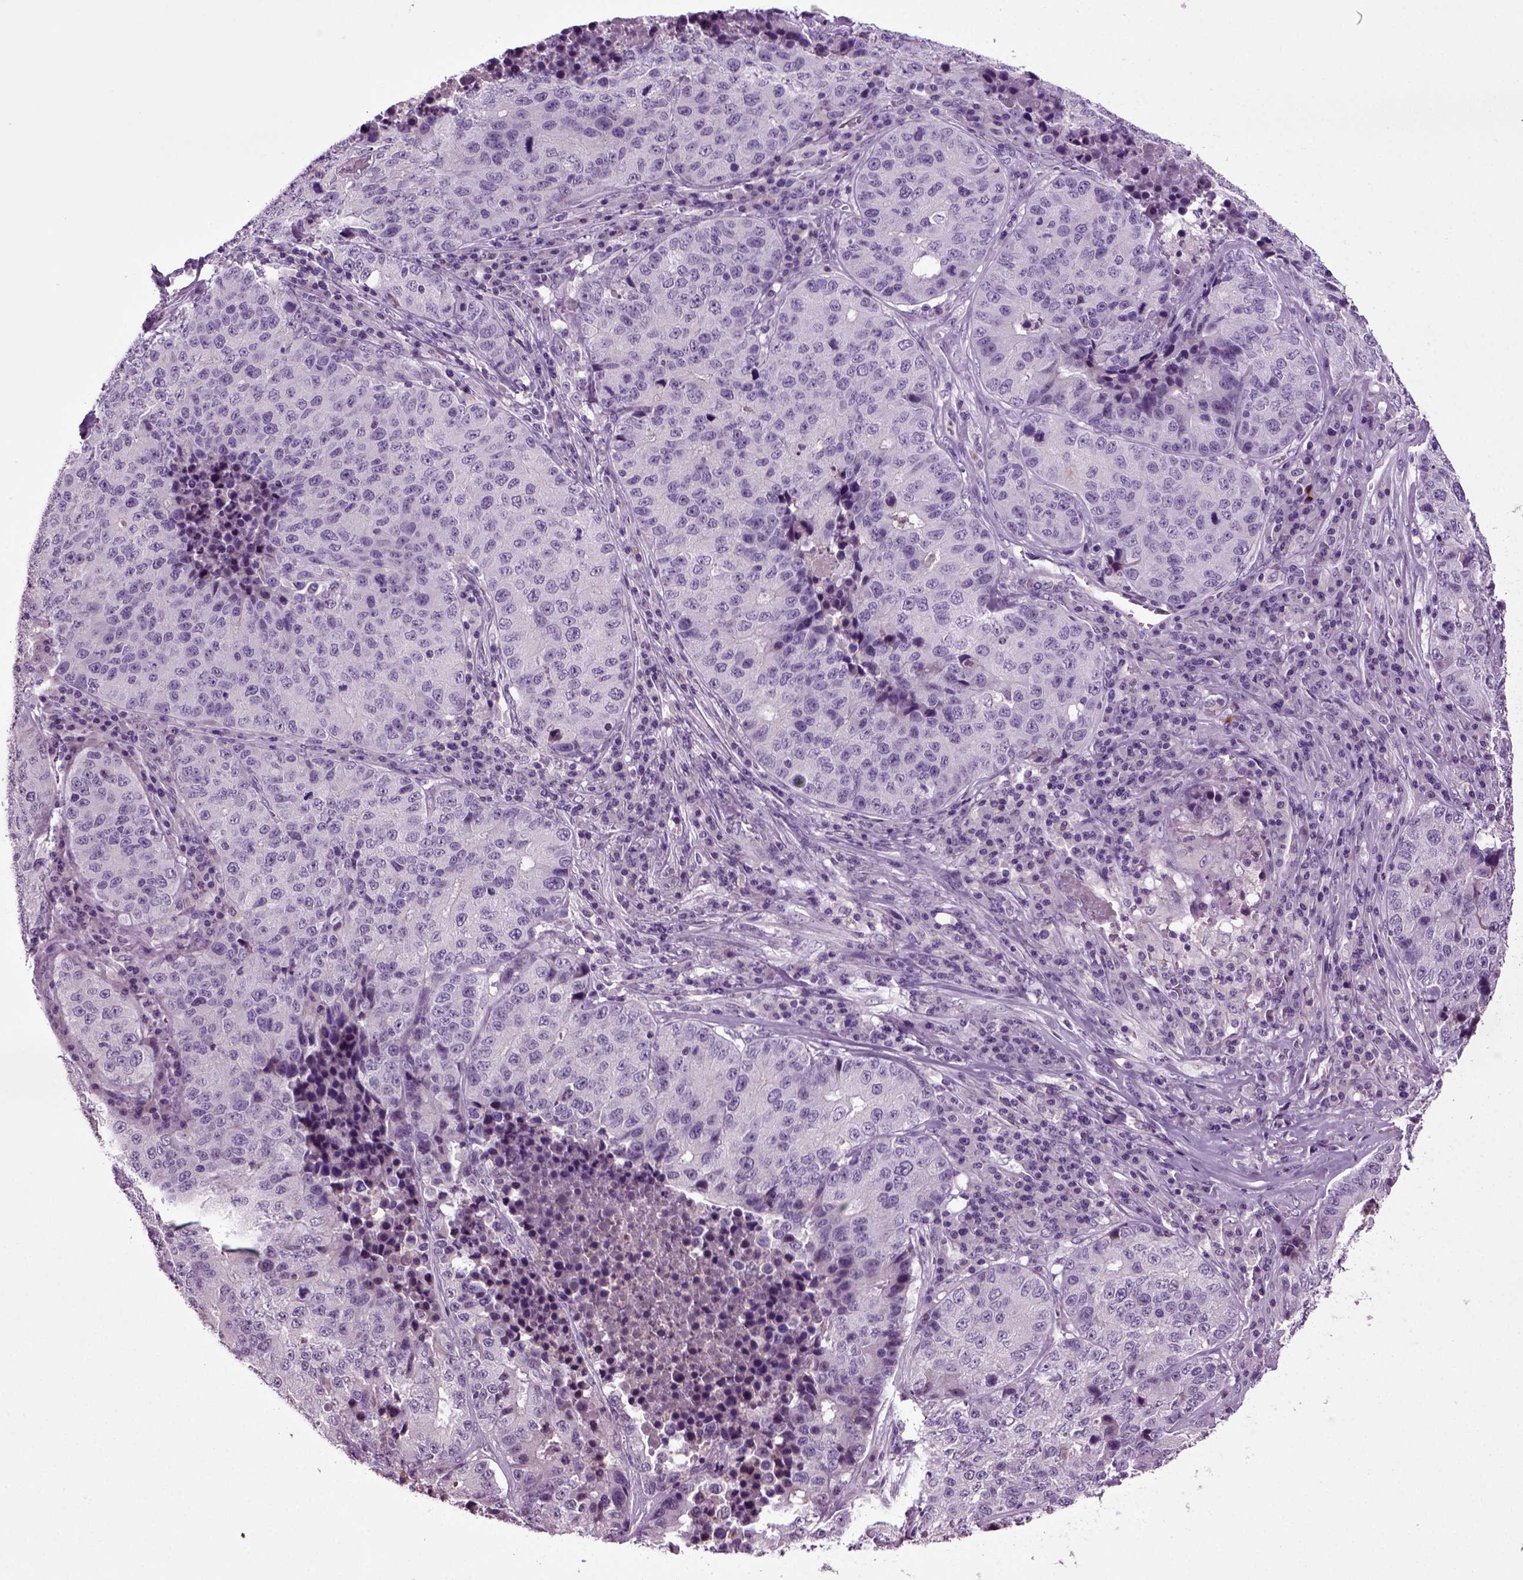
{"staining": {"intensity": "negative", "quantity": "none", "location": "none"}, "tissue": "stomach cancer", "cell_type": "Tumor cells", "image_type": "cancer", "snomed": [{"axis": "morphology", "description": "Adenocarcinoma, NOS"}, {"axis": "topography", "description": "Stomach"}], "caption": "Immunohistochemistry micrograph of neoplastic tissue: stomach adenocarcinoma stained with DAB (3,3'-diaminobenzidine) displays no significant protein positivity in tumor cells. Brightfield microscopy of IHC stained with DAB (3,3'-diaminobenzidine) (brown) and hematoxylin (blue), captured at high magnification.", "gene": "FGF11", "patient": {"sex": "male", "age": 71}}